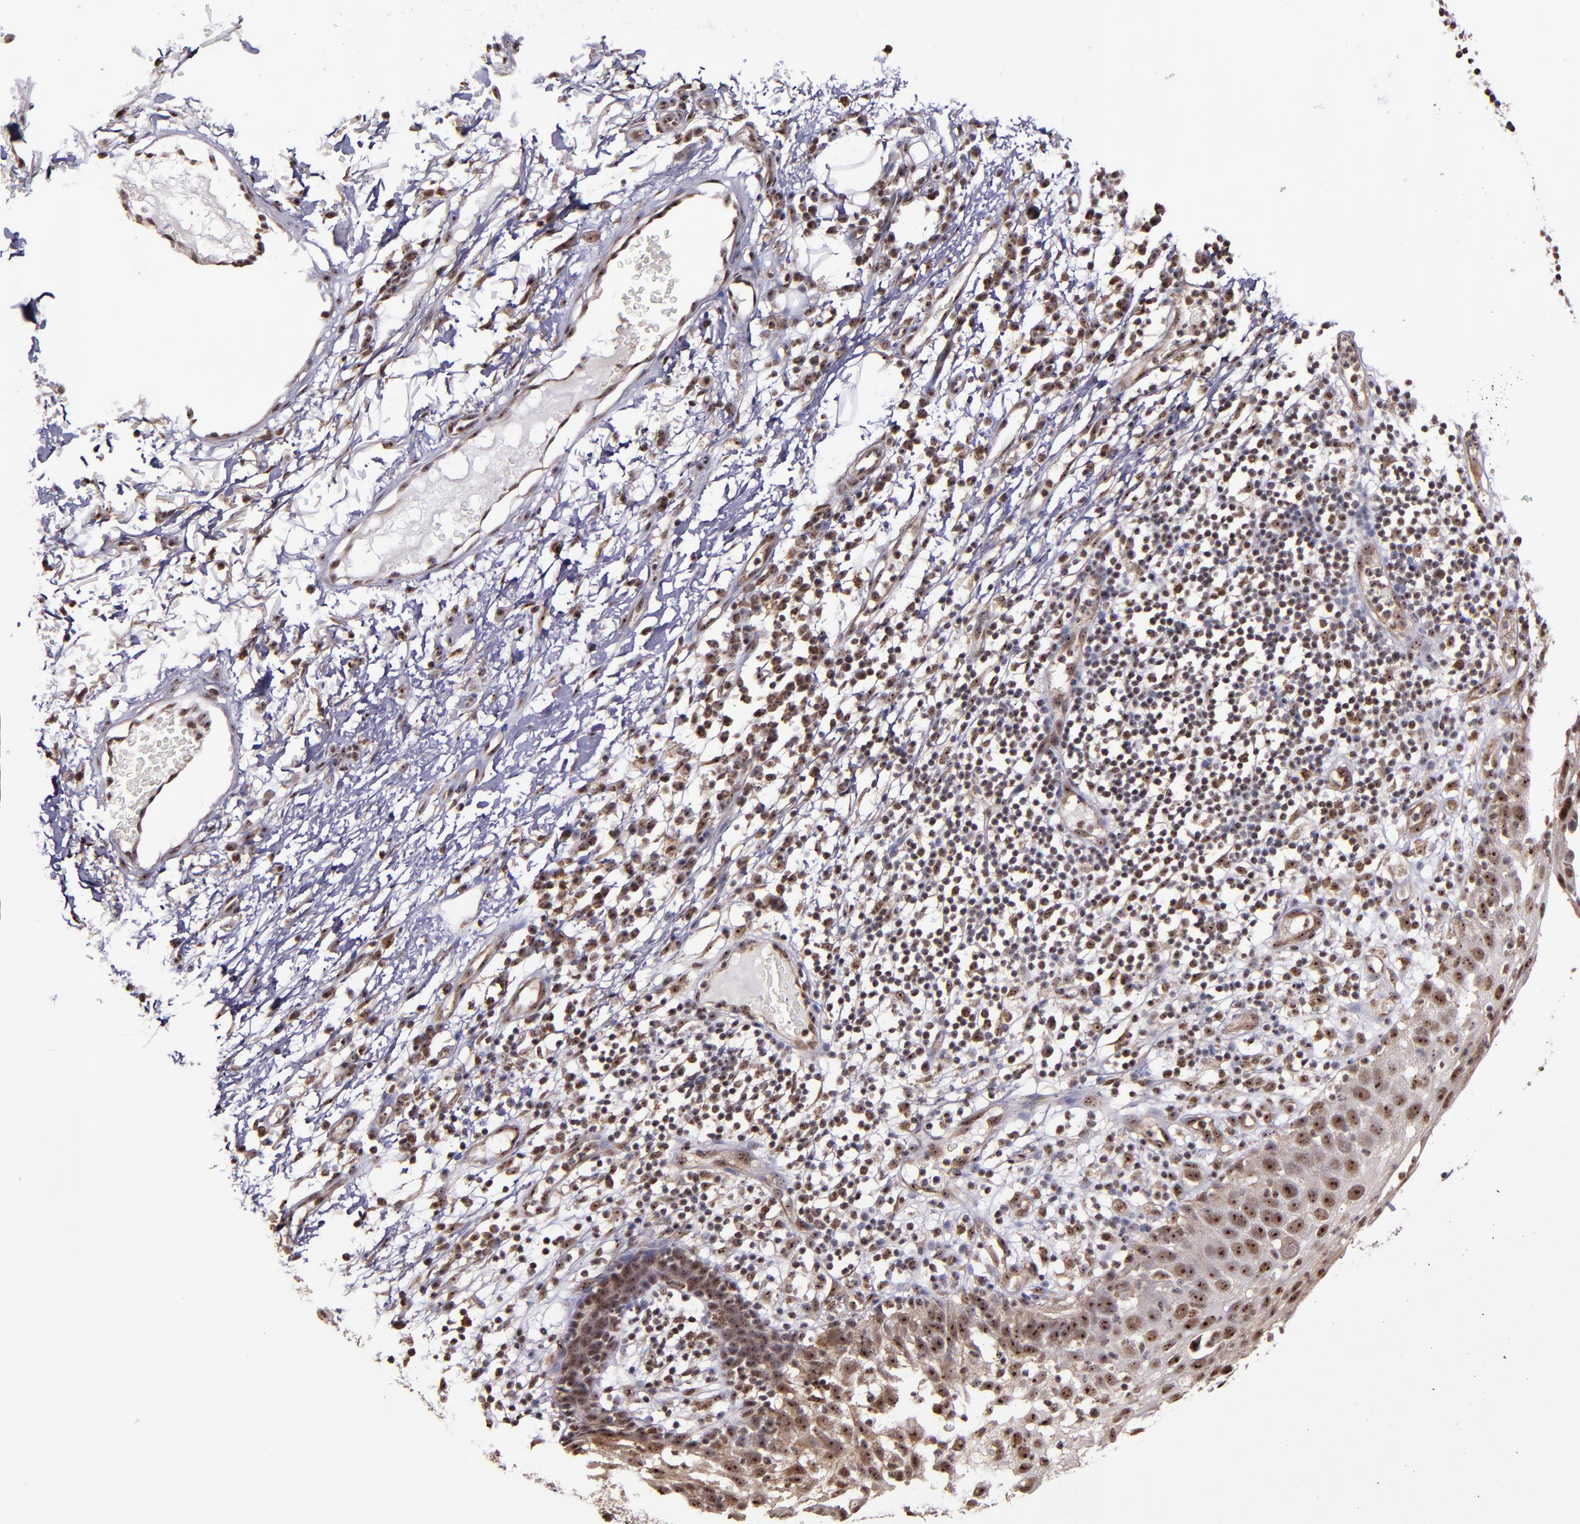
{"staining": {"intensity": "moderate", "quantity": "25%-75%", "location": "nuclear"}, "tissue": "skin cancer", "cell_type": "Tumor cells", "image_type": "cancer", "snomed": [{"axis": "morphology", "description": "Squamous cell carcinoma, NOS"}, {"axis": "topography", "description": "Skin"}], "caption": "Approximately 25%-75% of tumor cells in human skin cancer show moderate nuclear protein staining as visualized by brown immunohistochemical staining.", "gene": "CECR2", "patient": {"sex": "male", "age": 87}}